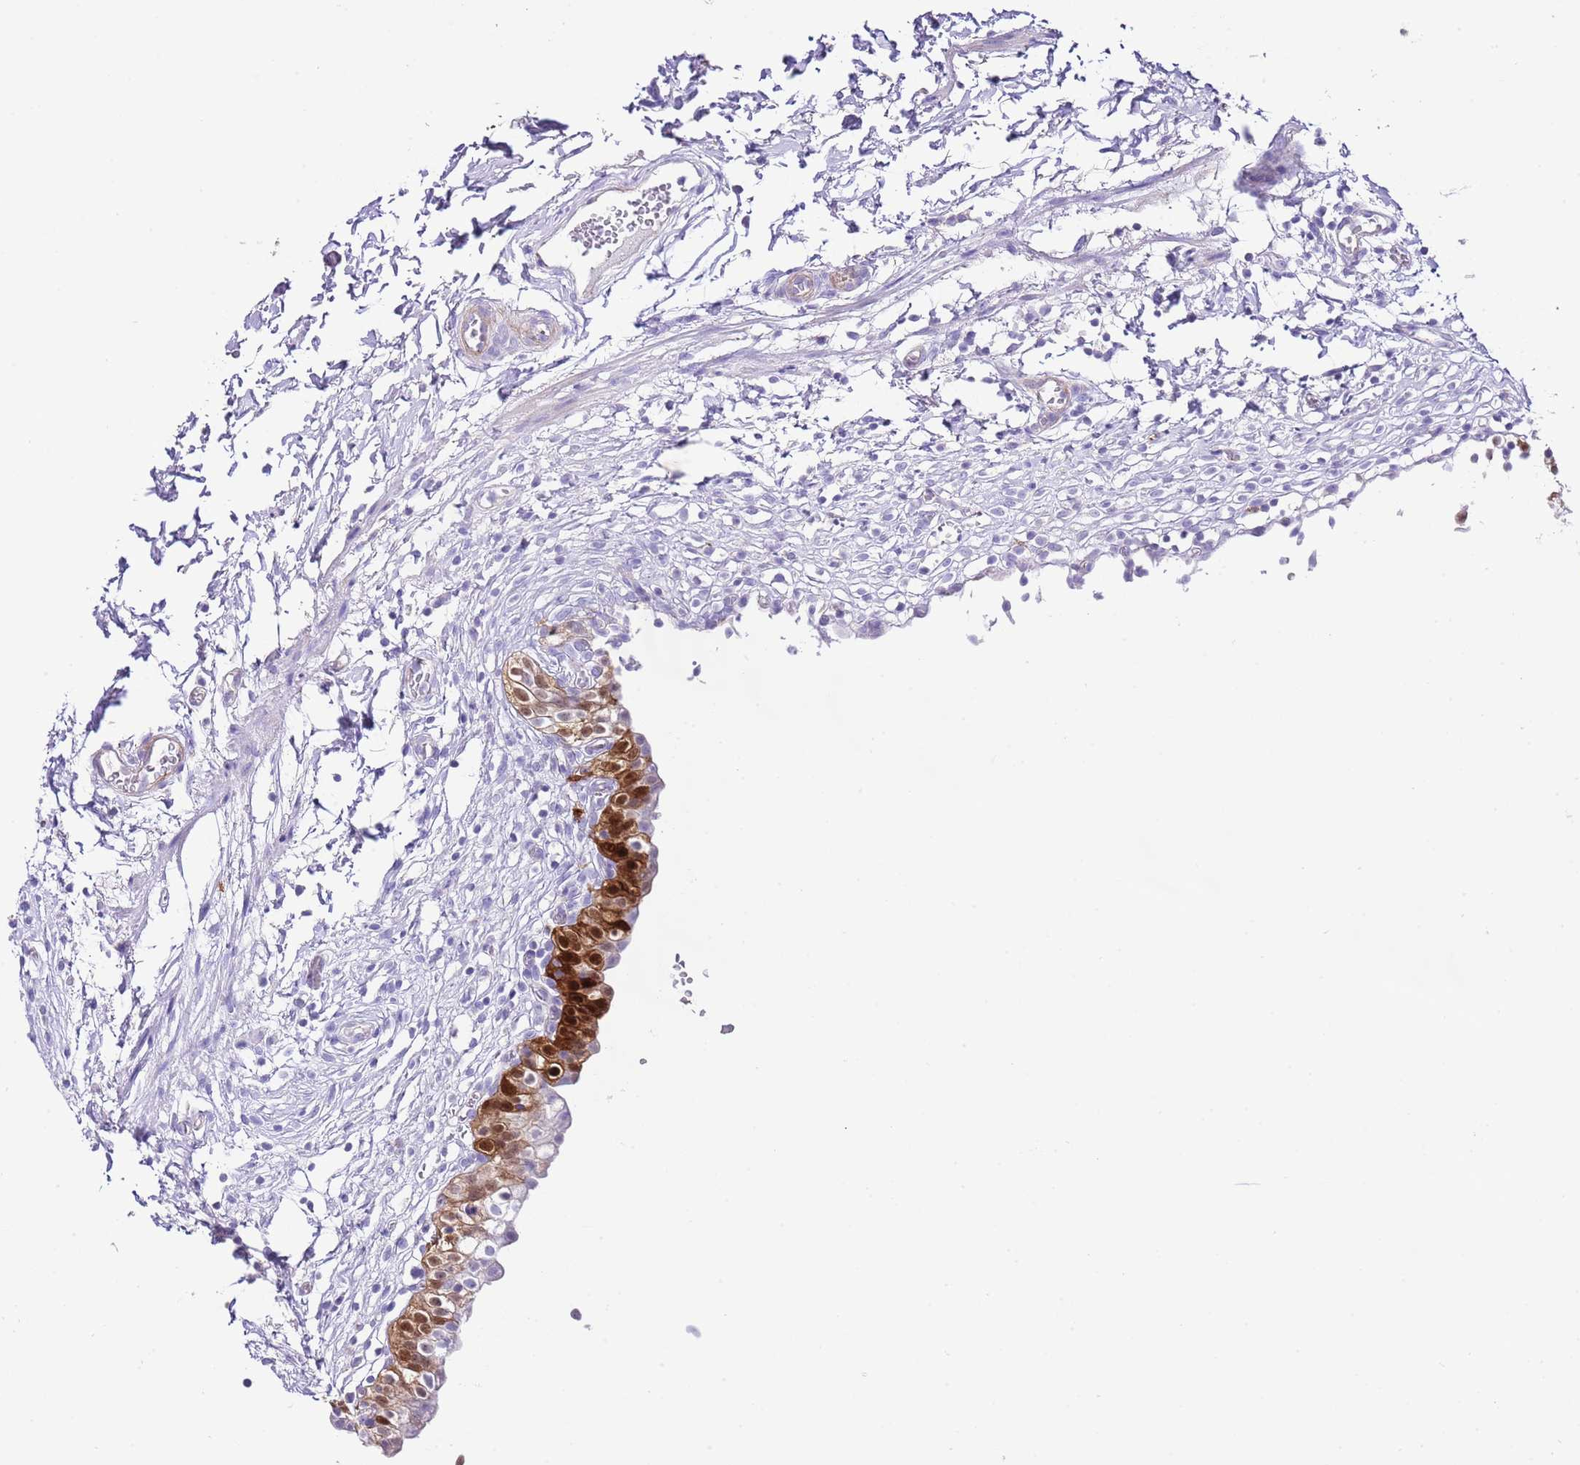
{"staining": {"intensity": "strong", "quantity": "25%-75%", "location": "cytoplasmic/membranous,nuclear"}, "tissue": "urinary bladder", "cell_type": "Urothelial cells", "image_type": "normal", "snomed": [{"axis": "morphology", "description": "Normal tissue, NOS"}, {"axis": "topography", "description": "Urinary bladder"}, {"axis": "topography", "description": "Peripheral nerve tissue"}], "caption": "A micrograph showing strong cytoplasmic/membranous,nuclear positivity in about 25%-75% of urothelial cells in normal urinary bladder, as visualized by brown immunohistochemical staining.", "gene": "ALDH3A1", "patient": {"sex": "male", "age": 55}}